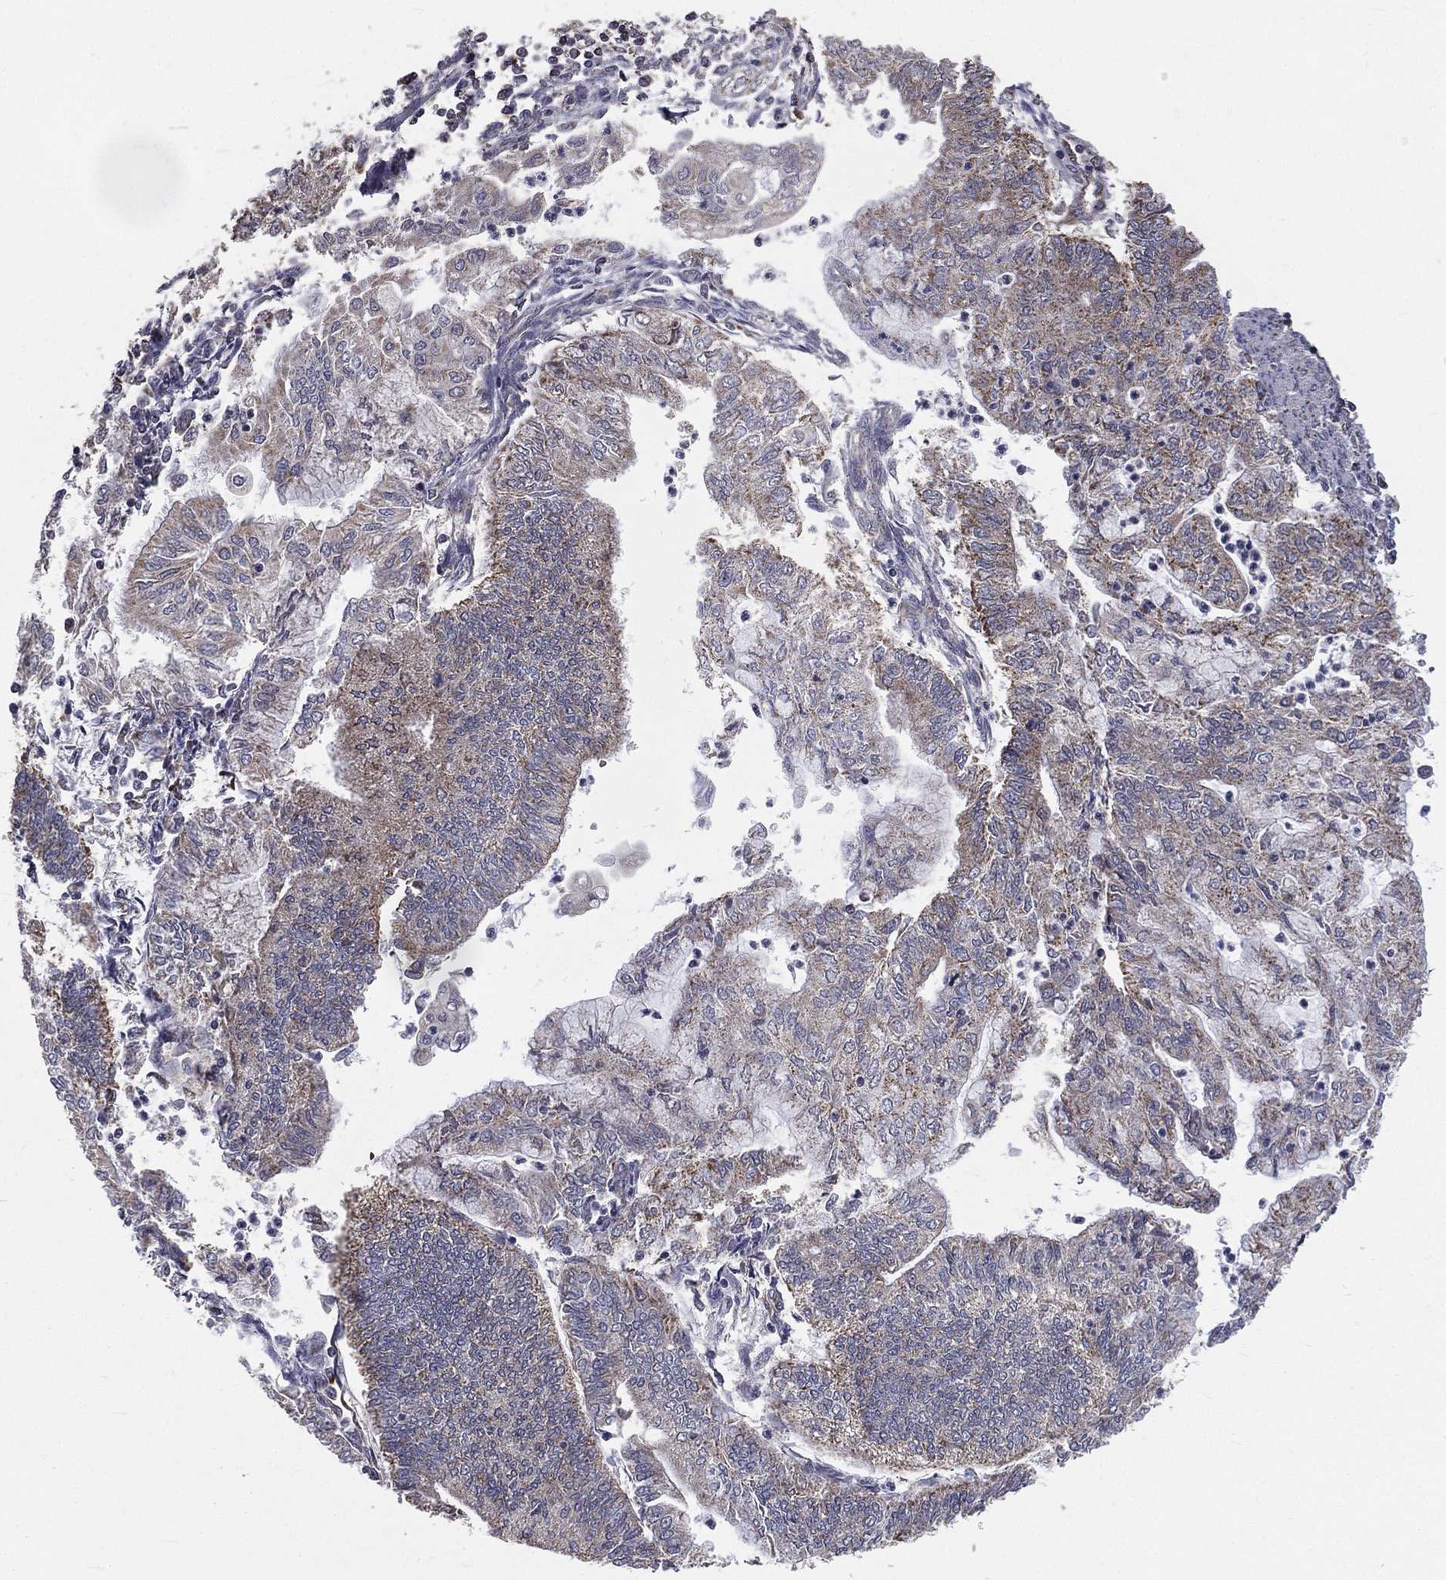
{"staining": {"intensity": "weak", "quantity": "<25%", "location": "cytoplasmic/membranous"}, "tissue": "endometrial cancer", "cell_type": "Tumor cells", "image_type": "cancer", "snomed": [{"axis": "morphology", "description": "Adenocarcinoma, NOS"}, {"axis": "topography", "description": "Endometrium"}], "caption": "This photomicrograph is of endometrial cancer (adenocarcinoma) stained with immunohistochemistry to label a protein in brown with the nuclei are counter-stained blue. There is no expression in tumor cells. Nuclei are stained in blue.", "gene": "MRPL46", "patient": {"sex": "female", "age": 59}}